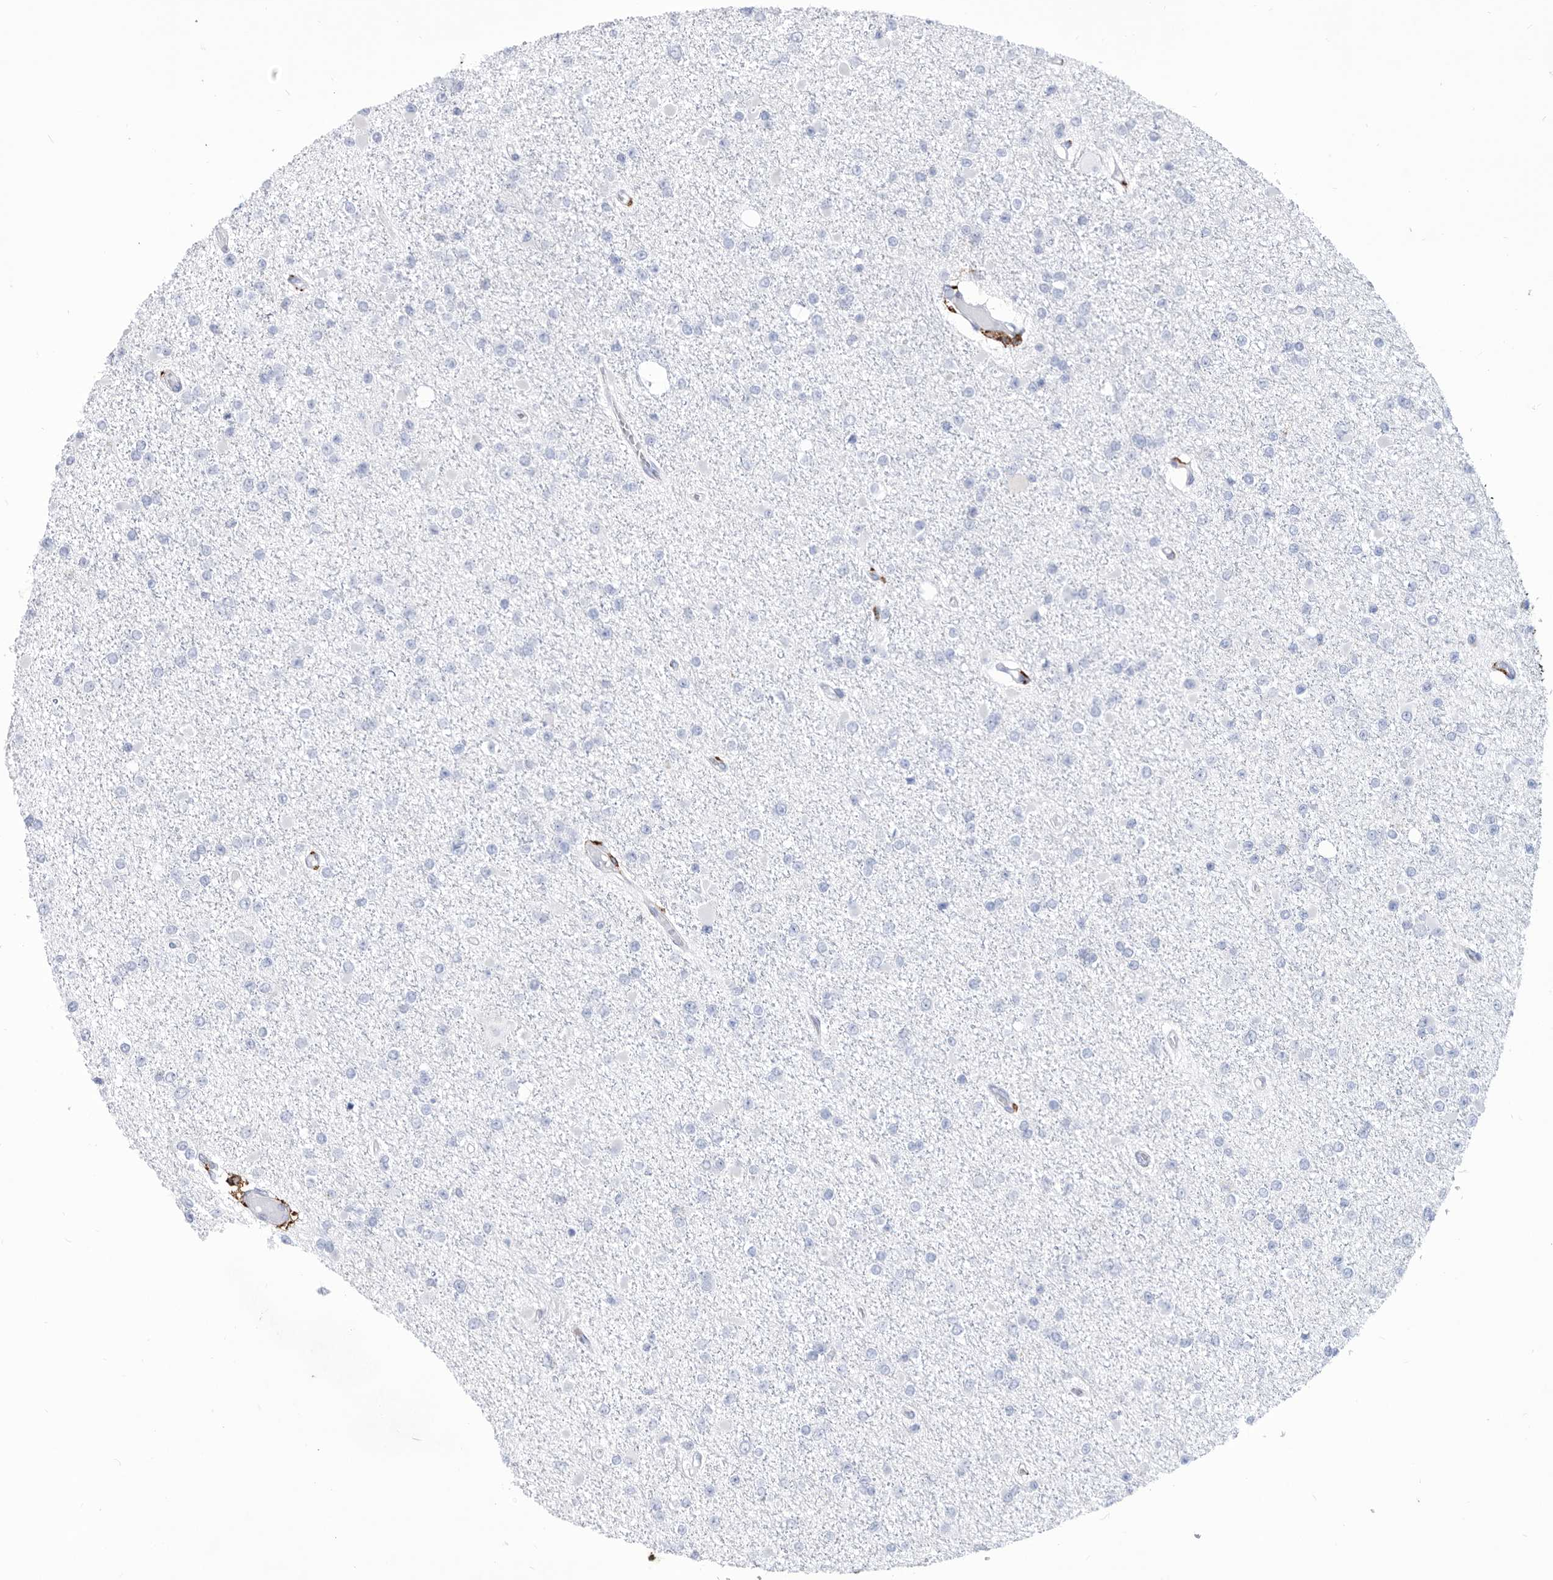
{"staining": {"intensity": "negative", "quantity": "none", "location": "none"}, "tissue": "glioma", "cell_type": "Tumor cells", "image_type": "cancer", "snomed": [{"axis": "morphology", "description": "Glioma, malignant, Low grade"}, {"axis": "topography", "description": "Brain"}], "caption": "The micrograph reveals no staining of tumor cells in glioma. (DAB (3,3'-diaminobenzidine) IHC with hematoxylin counter stain).", "gene": "SMG7", "patient": {"sex": "female", "age": 22}}